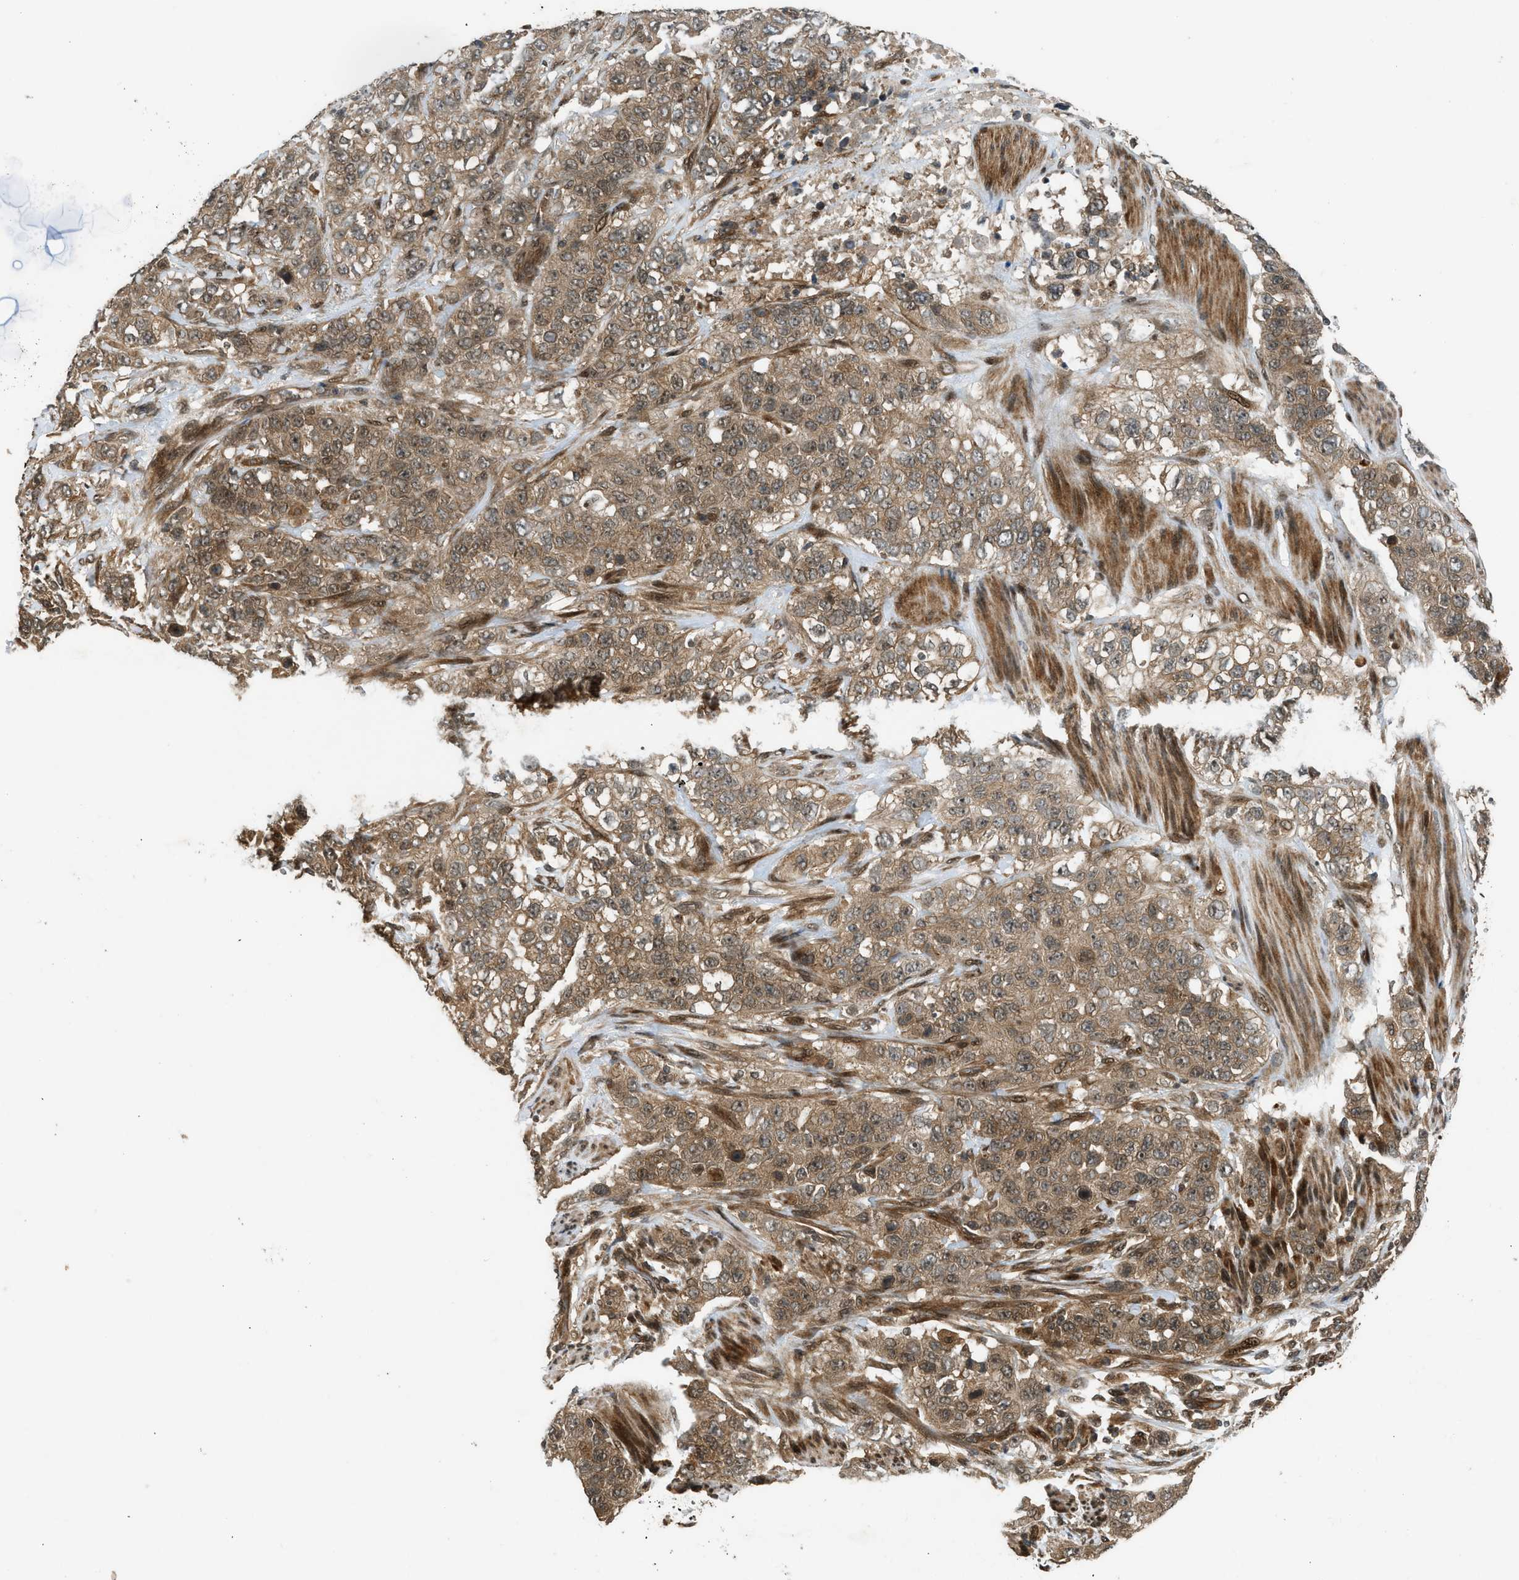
{"staining": {"intensity": "moderate", "quantity": ">75%", "location": "cytoplasmic/membranous"}, "tissue": "stomach cancer", "cell_type": "Tumor cells", "image_type": "cancer", "snomed": [{"axis": "morphology", "description": "Adenocarcinoma, NOS"}, {"axis": "topography", "description": "Stomach"}], "caption": "The image reveals a brown stain indicating the presence of a protein in the cytoplasmic/membranous of tumor cells in adenocarcinoma (stomach).", "gene": "TXNL1", "patient": {"sex": "male", "age": 48}}